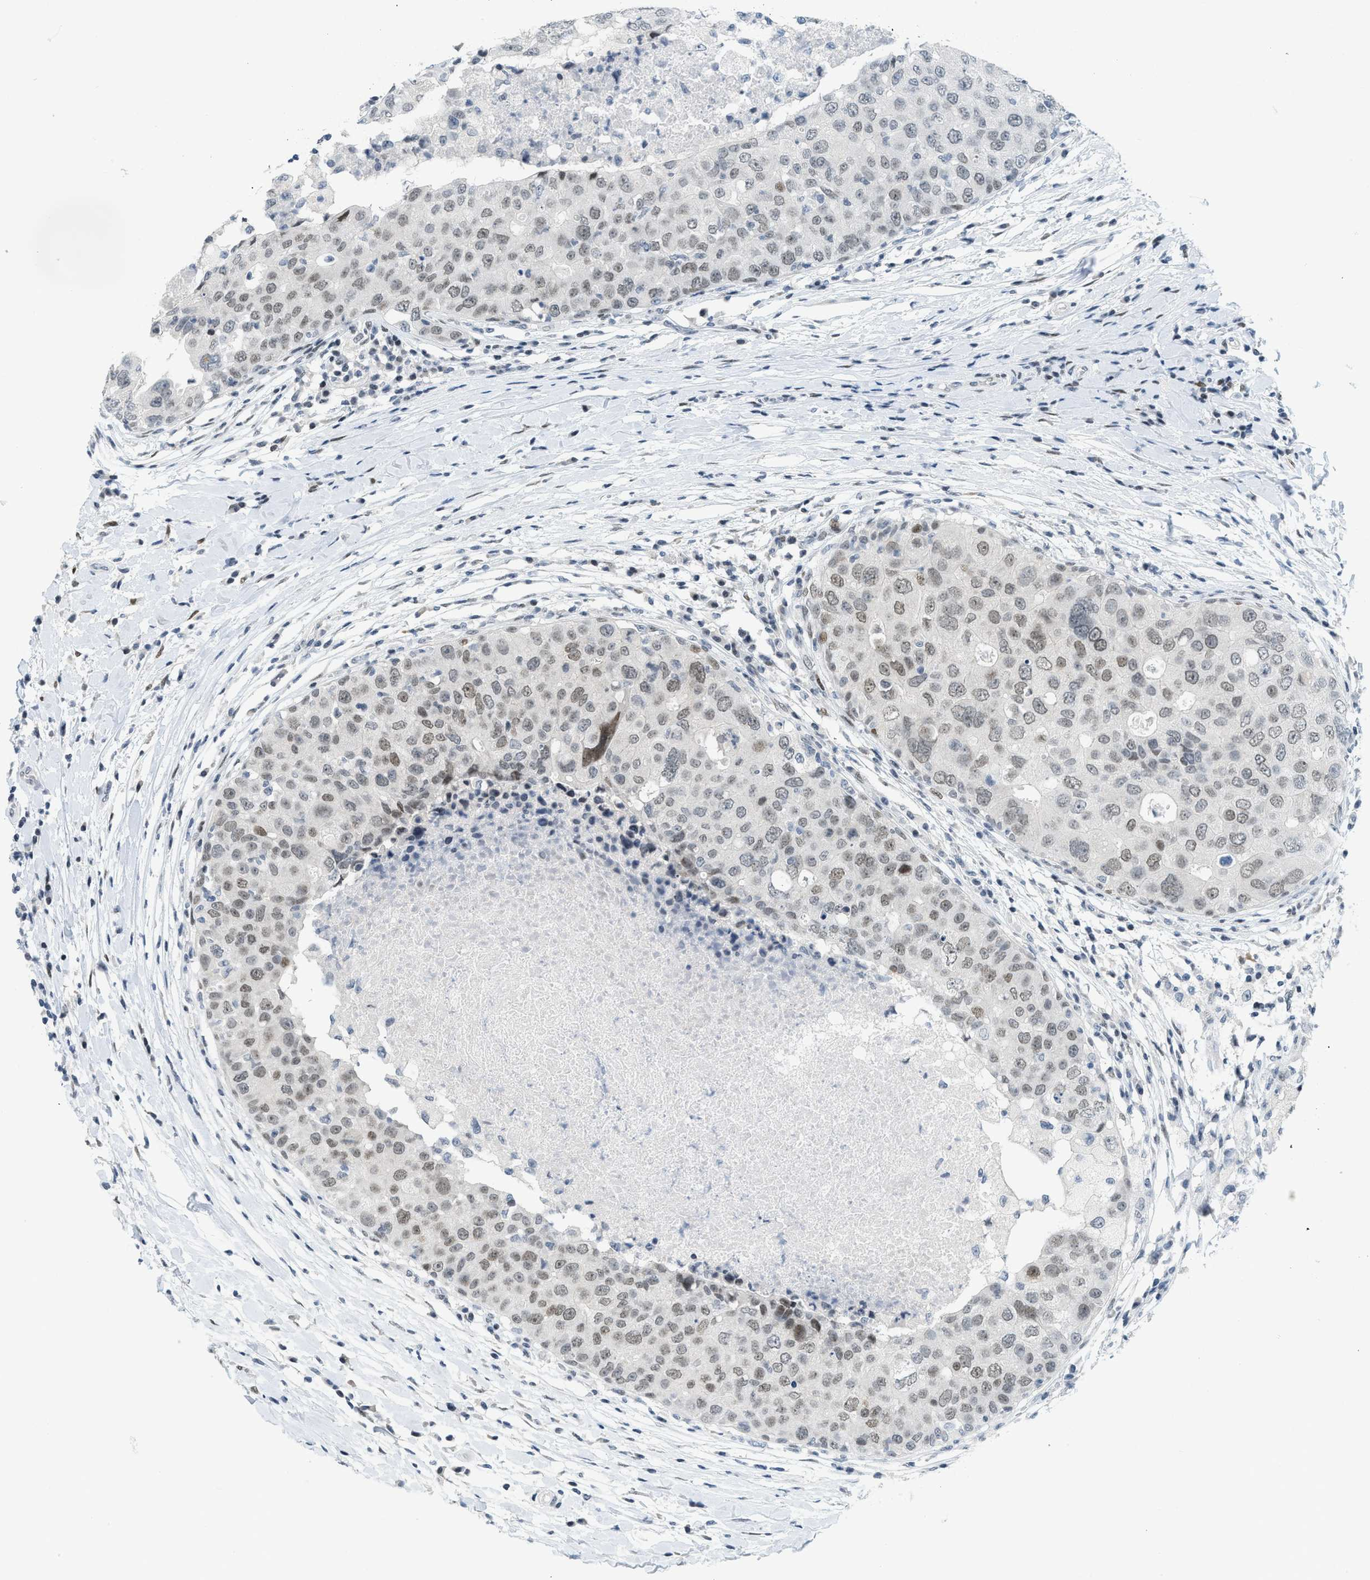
{"staining": {"intensity": "weak", "quantity": "25%-75%", "location": "nuclear"}, "tissue": "breast cancer", "cell_type": "Tumor cells", "image_type": "cancer", "snomed": [{"axis": "morphology", "description": "Duct carcinoma"}, {"axis": "topography", "description": "Breast"}], "caption": "Breast cancer (intraductal carcinoma) tissue shows weak nuclear positivity in approximately 25%-75% of tumor cells, visualized by immunohistochemistry. (IHC, brightfield microscopy, high magnification).", "gene": "PBX1", "patient": {"sex": "female", "age": 27}}